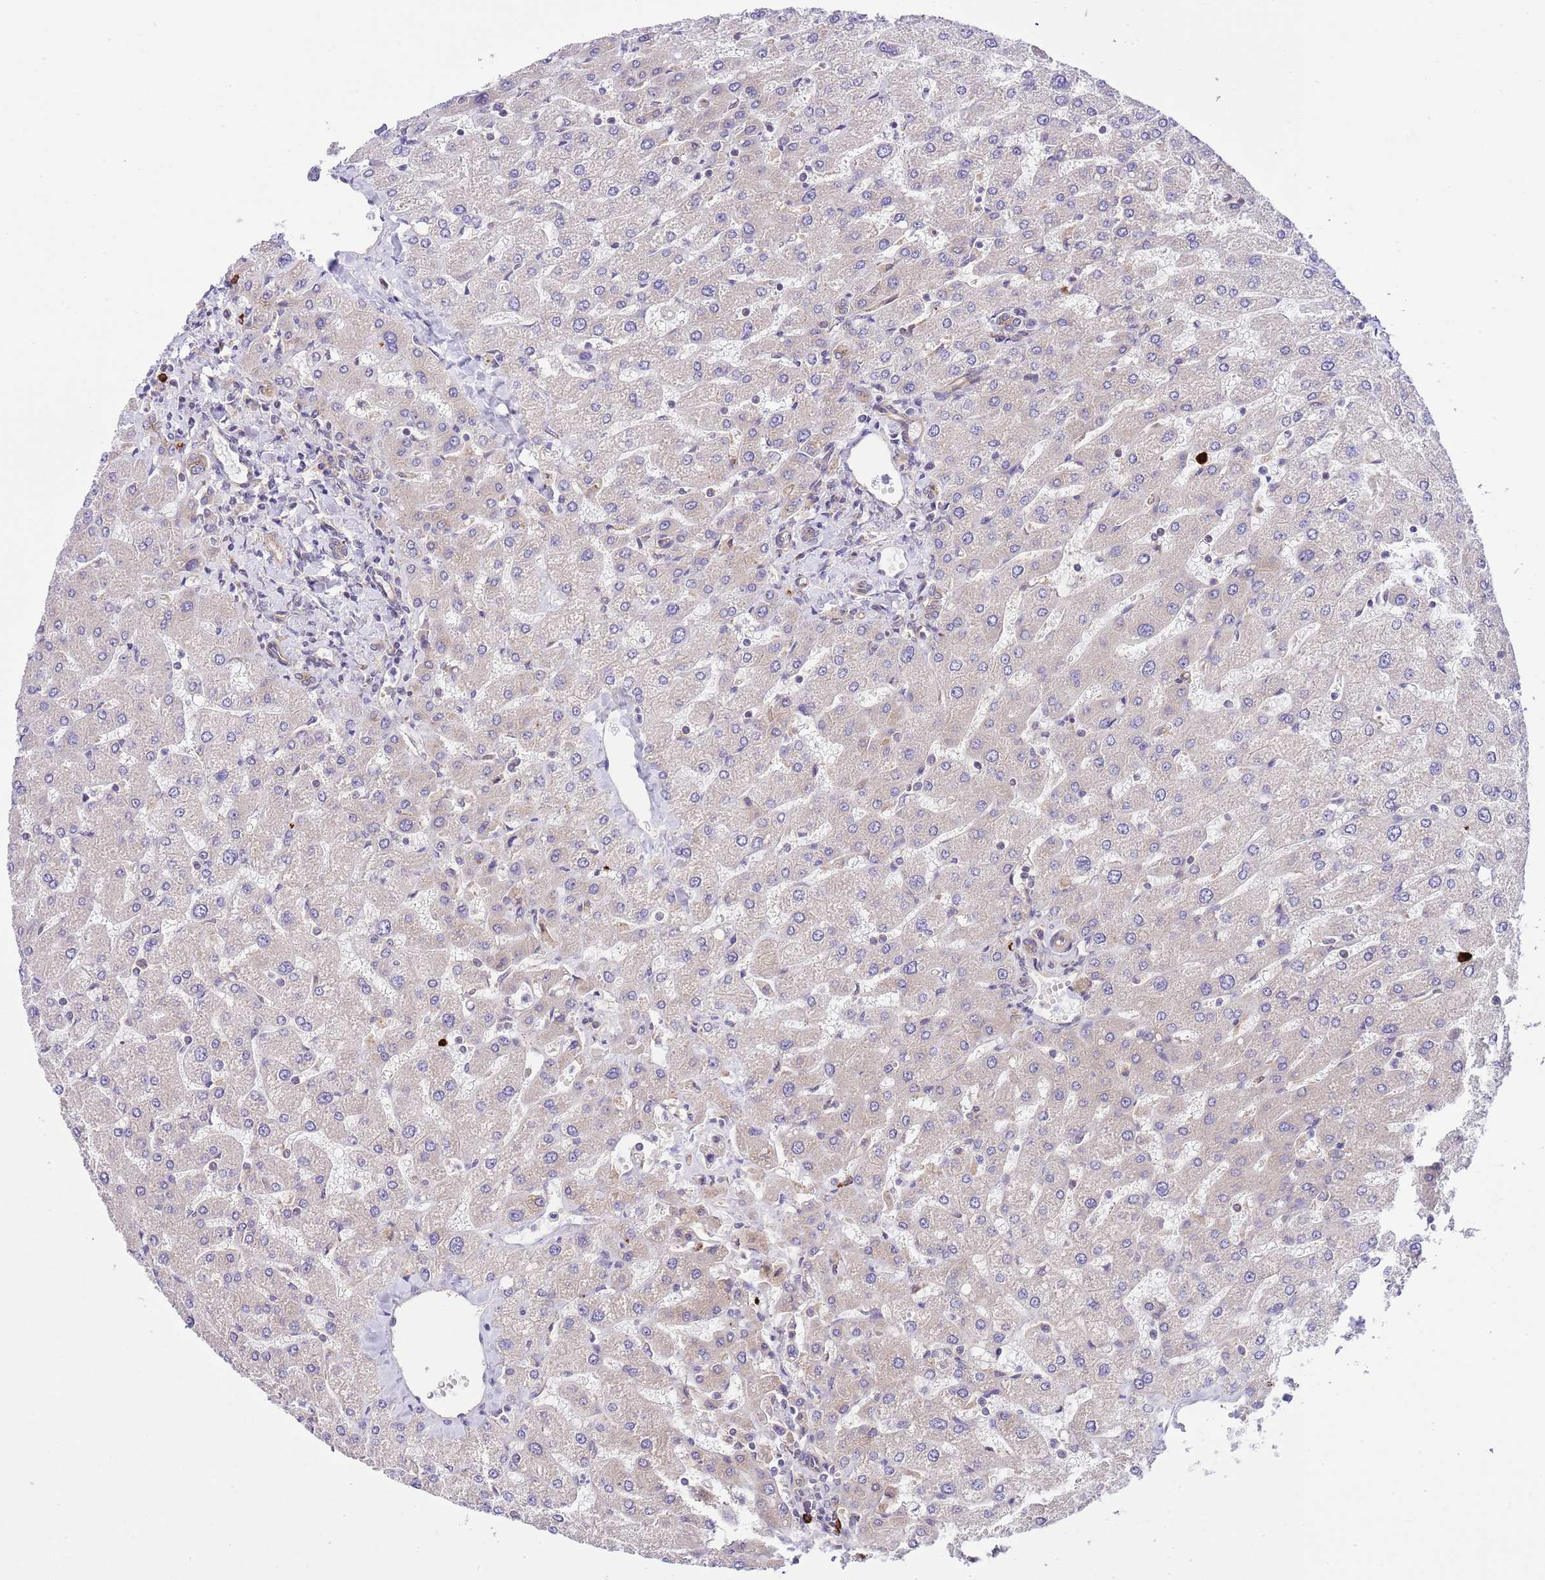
{"staining": {"intensity": "weak", "quantity": "25%-75%", "location": "cytoplasmic/membranous"}, "tissue": "liver", "cell_type": "Cholangiocytes", "image_type": "normal", "snomed": [{"axis": "morphology", "description": "Normal tissue, NOS"}, {"axis": "topography", "description": "Liver"}], "caption": "Immunohistochemistry image of benign liver: liver stained using IHC demonstrates low levels of weak protein expression localized specifically in the cytoplasmic/membranous of cholangiocytes, appearing as a cytoplasmic/membranous brown color.", "gene": "DONSON", "patient": {"sex": "male", "age": 55}}